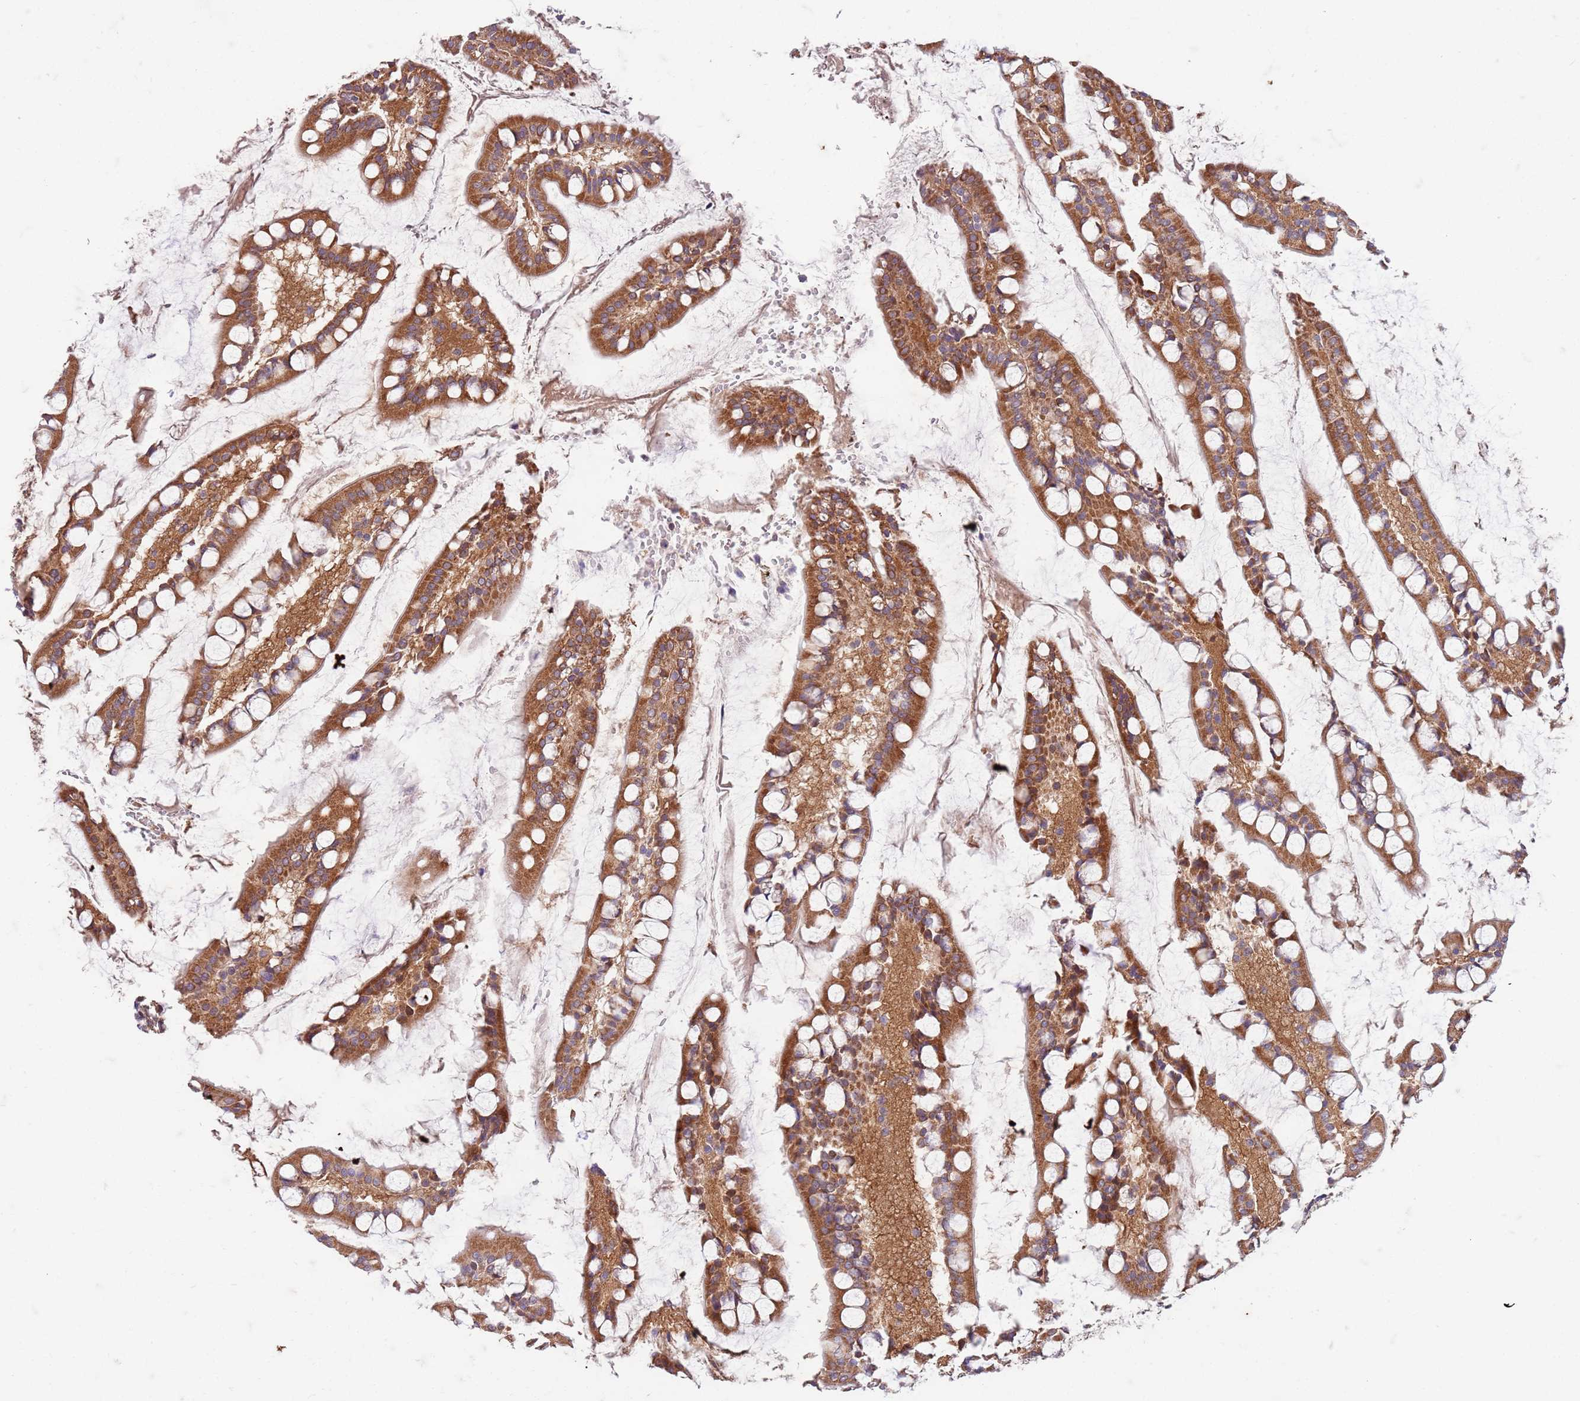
{"staining": {"intensity": "strong", "quantity": ">75%", "location": "cytoplasmic/membranous"}, "tissue": "small intestine", "cell_type": "Glandular cells", "image_type": "normal", "snomed": [{"axis": "morphology", "description": "Normal tissue, NOS"}, {"axis": "topography", "description": "Small intestine"}], "caption": "A photomicrograph of small intestine stained for a protein shows strong cytoplasmic/membranous brown staining in glandular cells. (DAB (3,3'-diaminobenzidine) IHC with brightfield microscopy, high magnification).", "gene": "OSBP", "patient": {"sex": "male", "age": 52}}